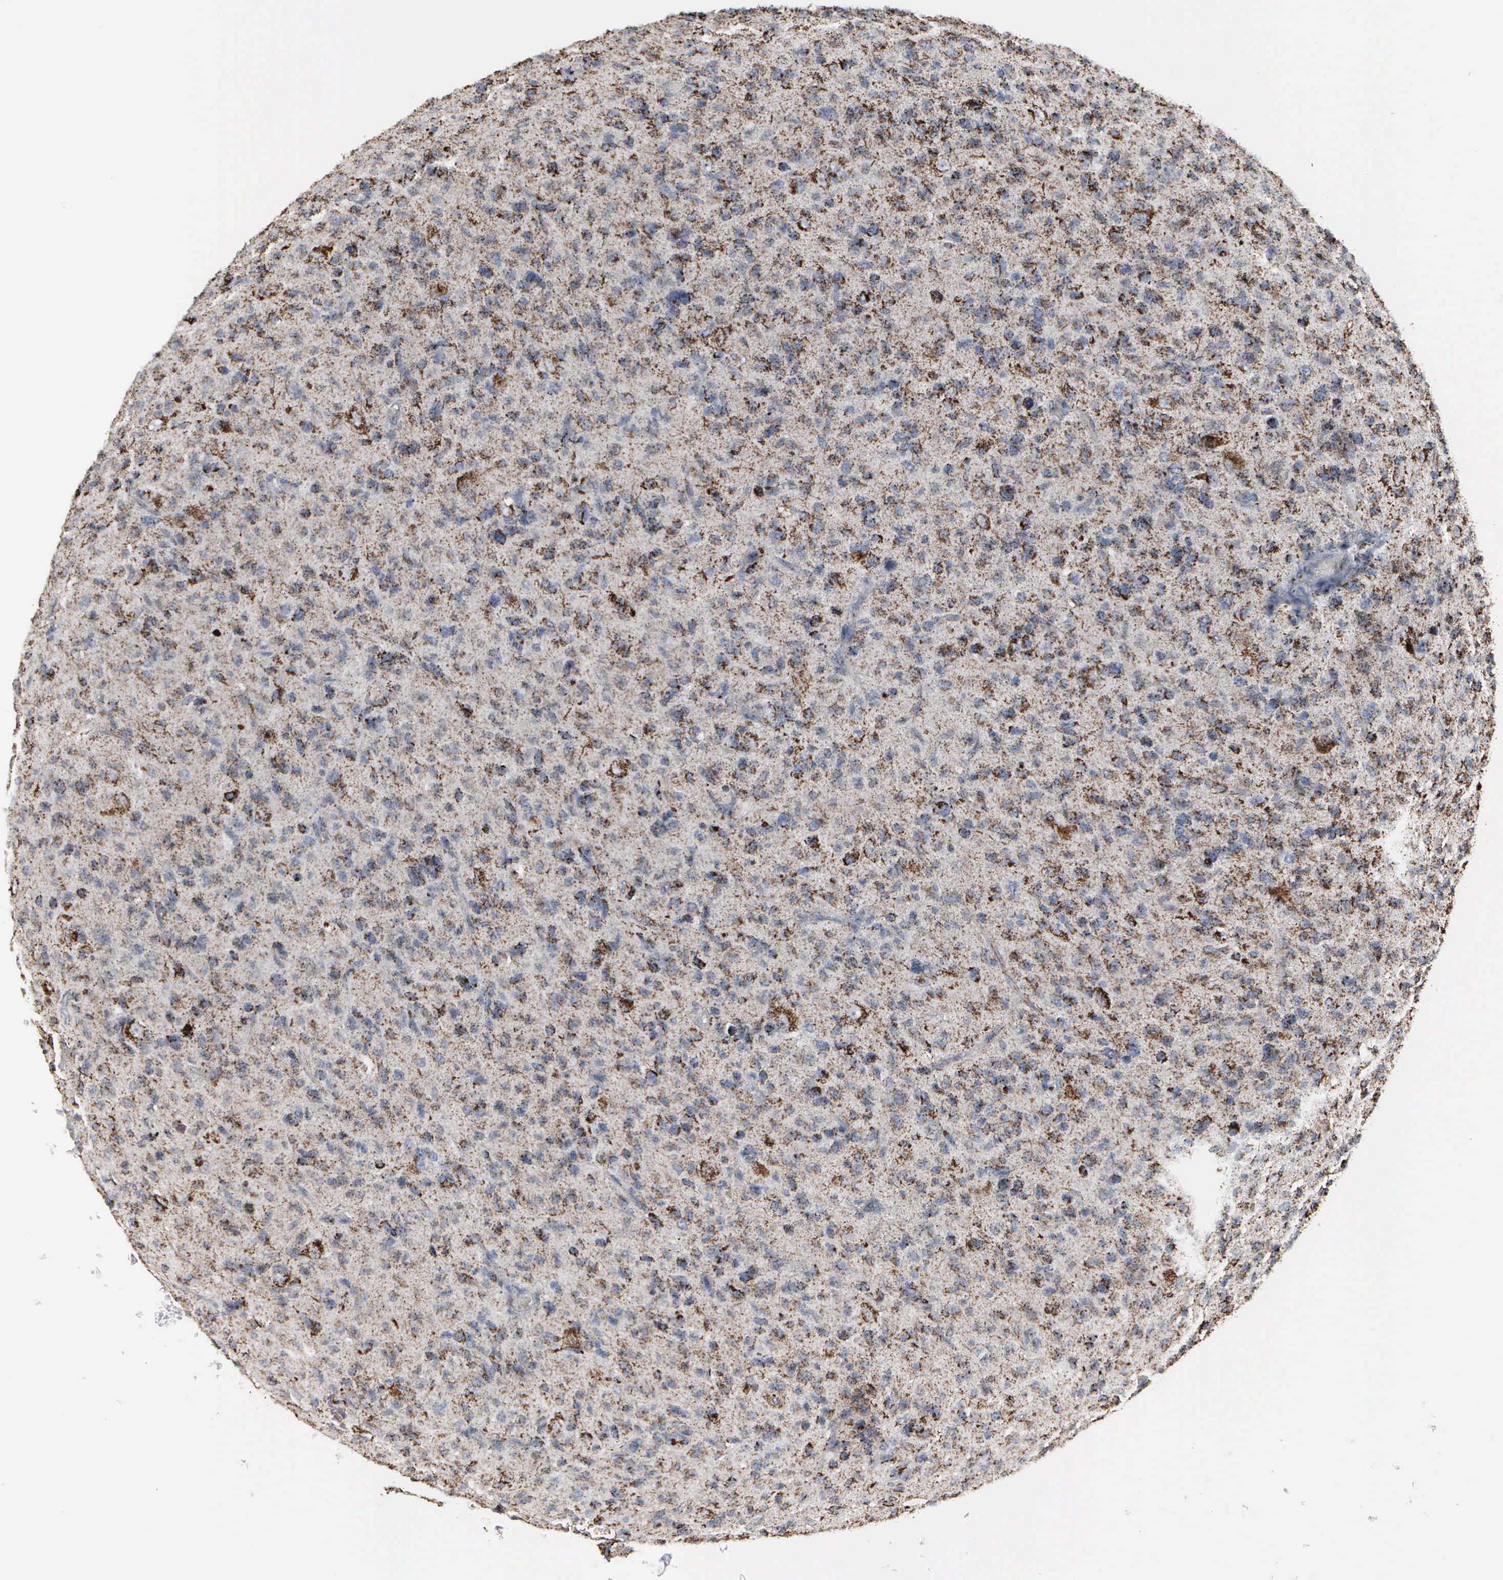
{"staining": {"intensity": "strong", "quantity": ">75%", "location": "cytoplasmic/membranous"}, "tissue": "glioma", "cell_type": "Tumor cells", "image_type": "cancer", "snomed": [{"axis": "morphology", "description": "Glioma, malignant, High grade"}, {"axis": "topography", "description": "Brain"}], "caption": "High-power microscopy captured an immunohistochemistry (IHC) micrograph of glioma, revealing strong cytoplasmic/membranous staining in approximately >75% of tumor cells.", "gene": "HSPA9", "patient": {"sex": "female", "age": 60}}